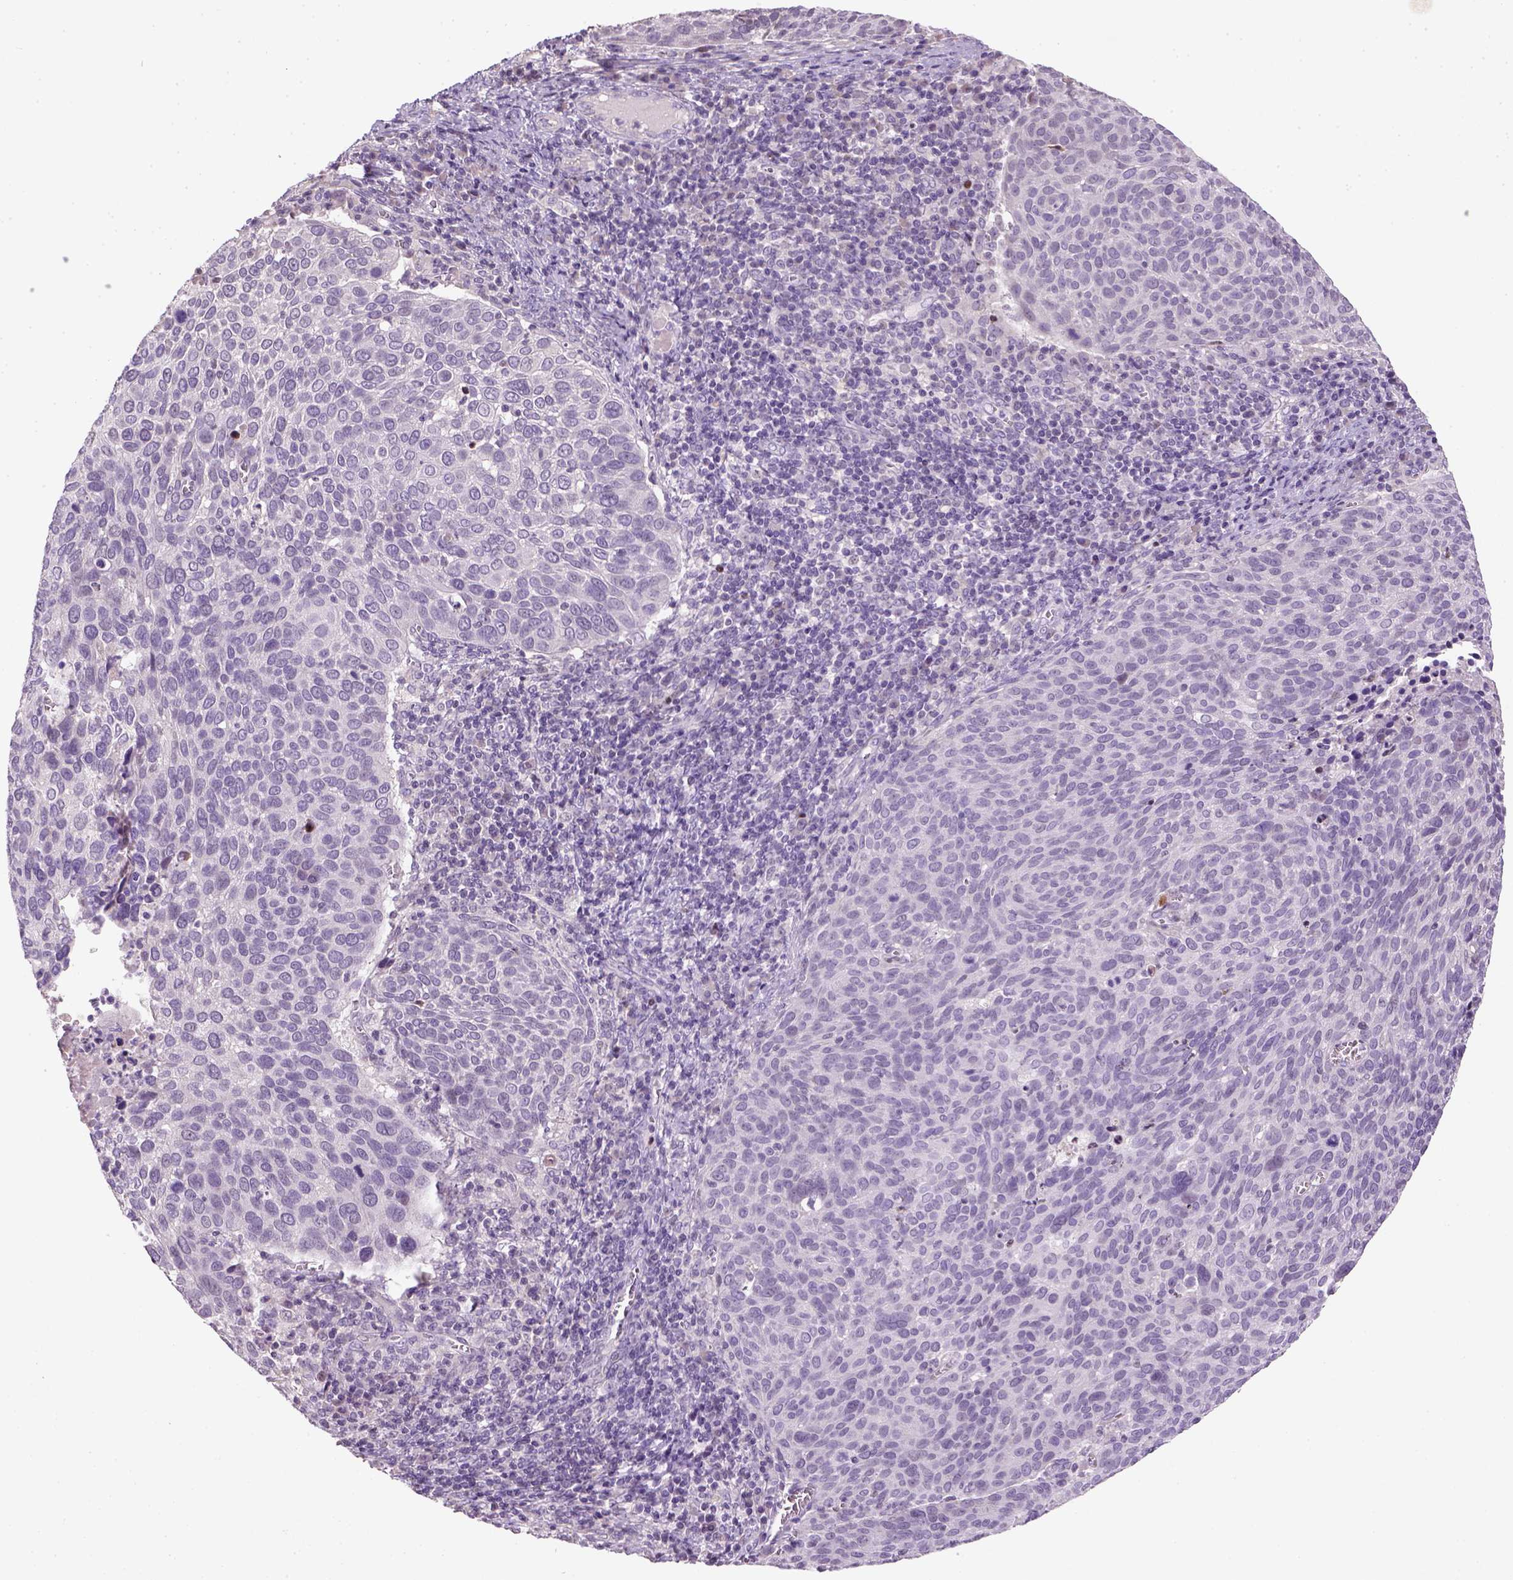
{"staining": {"intensity": "negative", "quantity": "none", "location": "none"}, "tissue": "cervical cancer", "cell_type": "Tumor cells", "image_type": "cancer", "snomed": [{"axis": "morphology", "description": "Squamous cell carcinoma, NOS"}, {"axis": "topography", "description": "Cervix"}], "caption": "A histopathology image of cervical squamous cell carcinoma stained for a protein exhibits no brown staining in tumor cells.", "gene": "NUDT6", "patient": {"sex": "female", "age": 39}}